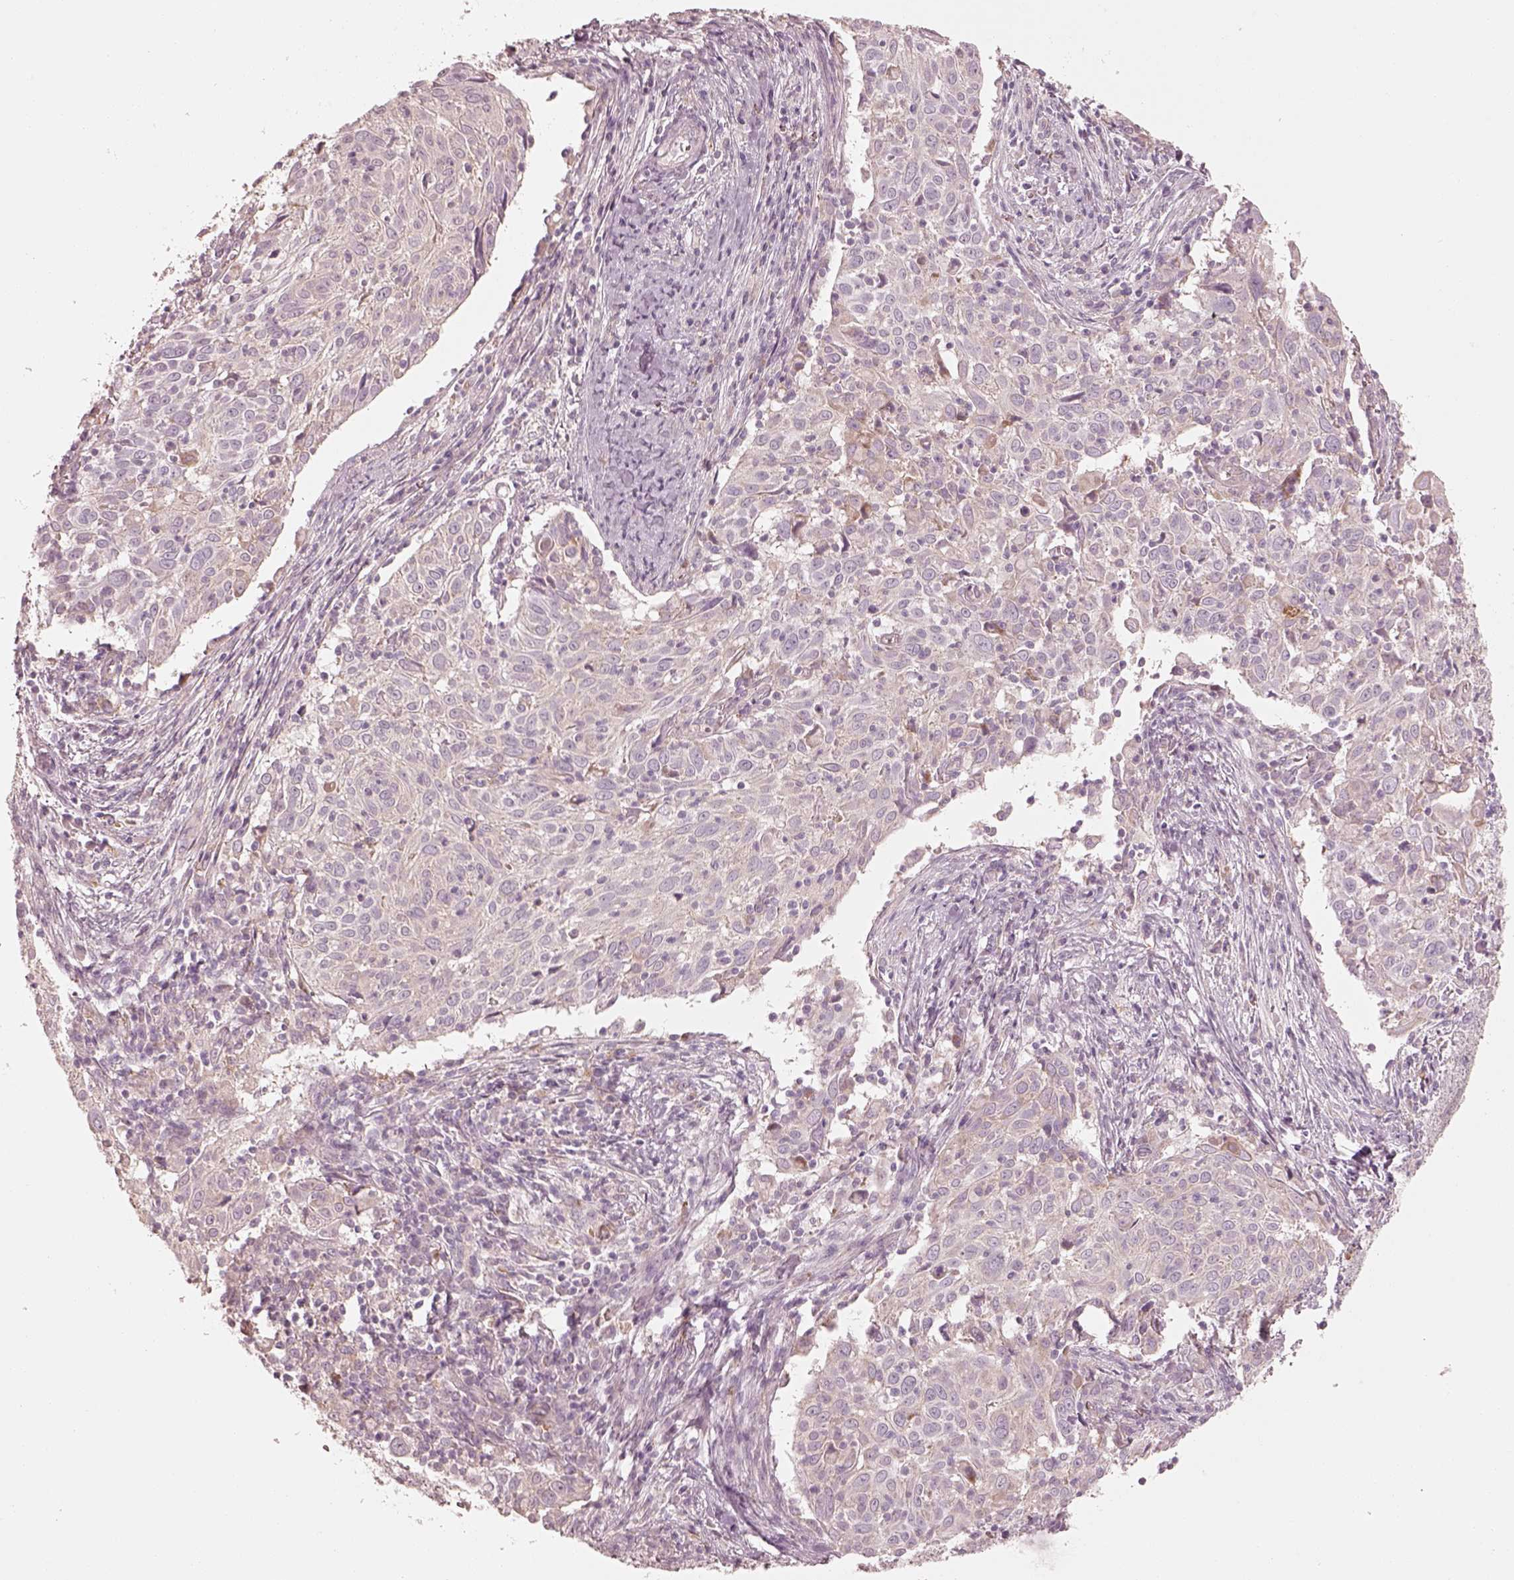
{"staining": {"intensity": "negative", "quantity": "none", "location": "none"}, "tissue": "cervical cancer", "cell_type": "Tumor cells", "image_type": "cancer", "snomed": [{"axis": "morphology", "description": "Squamous cell carcinoma, NOS"}, {"axis": "topography", "description": "Cervix"}], "caption": "Immunohistochemistry (IHC) micrograph of neoplastic tissue: cervical squamous cell carcinoma stained with DAB (3,3'-diaminobenzidine) demonstrates no significant protein staining in tumor cells. Brightfield microscopy of immunohistochemistry stained with DAB (3,3'-diaminobenzidine) (brown) and hematoxylin (blue), captured at high magnification.", "gene": "RAB3C", "patient": {"sex": "female", "age": 39}}